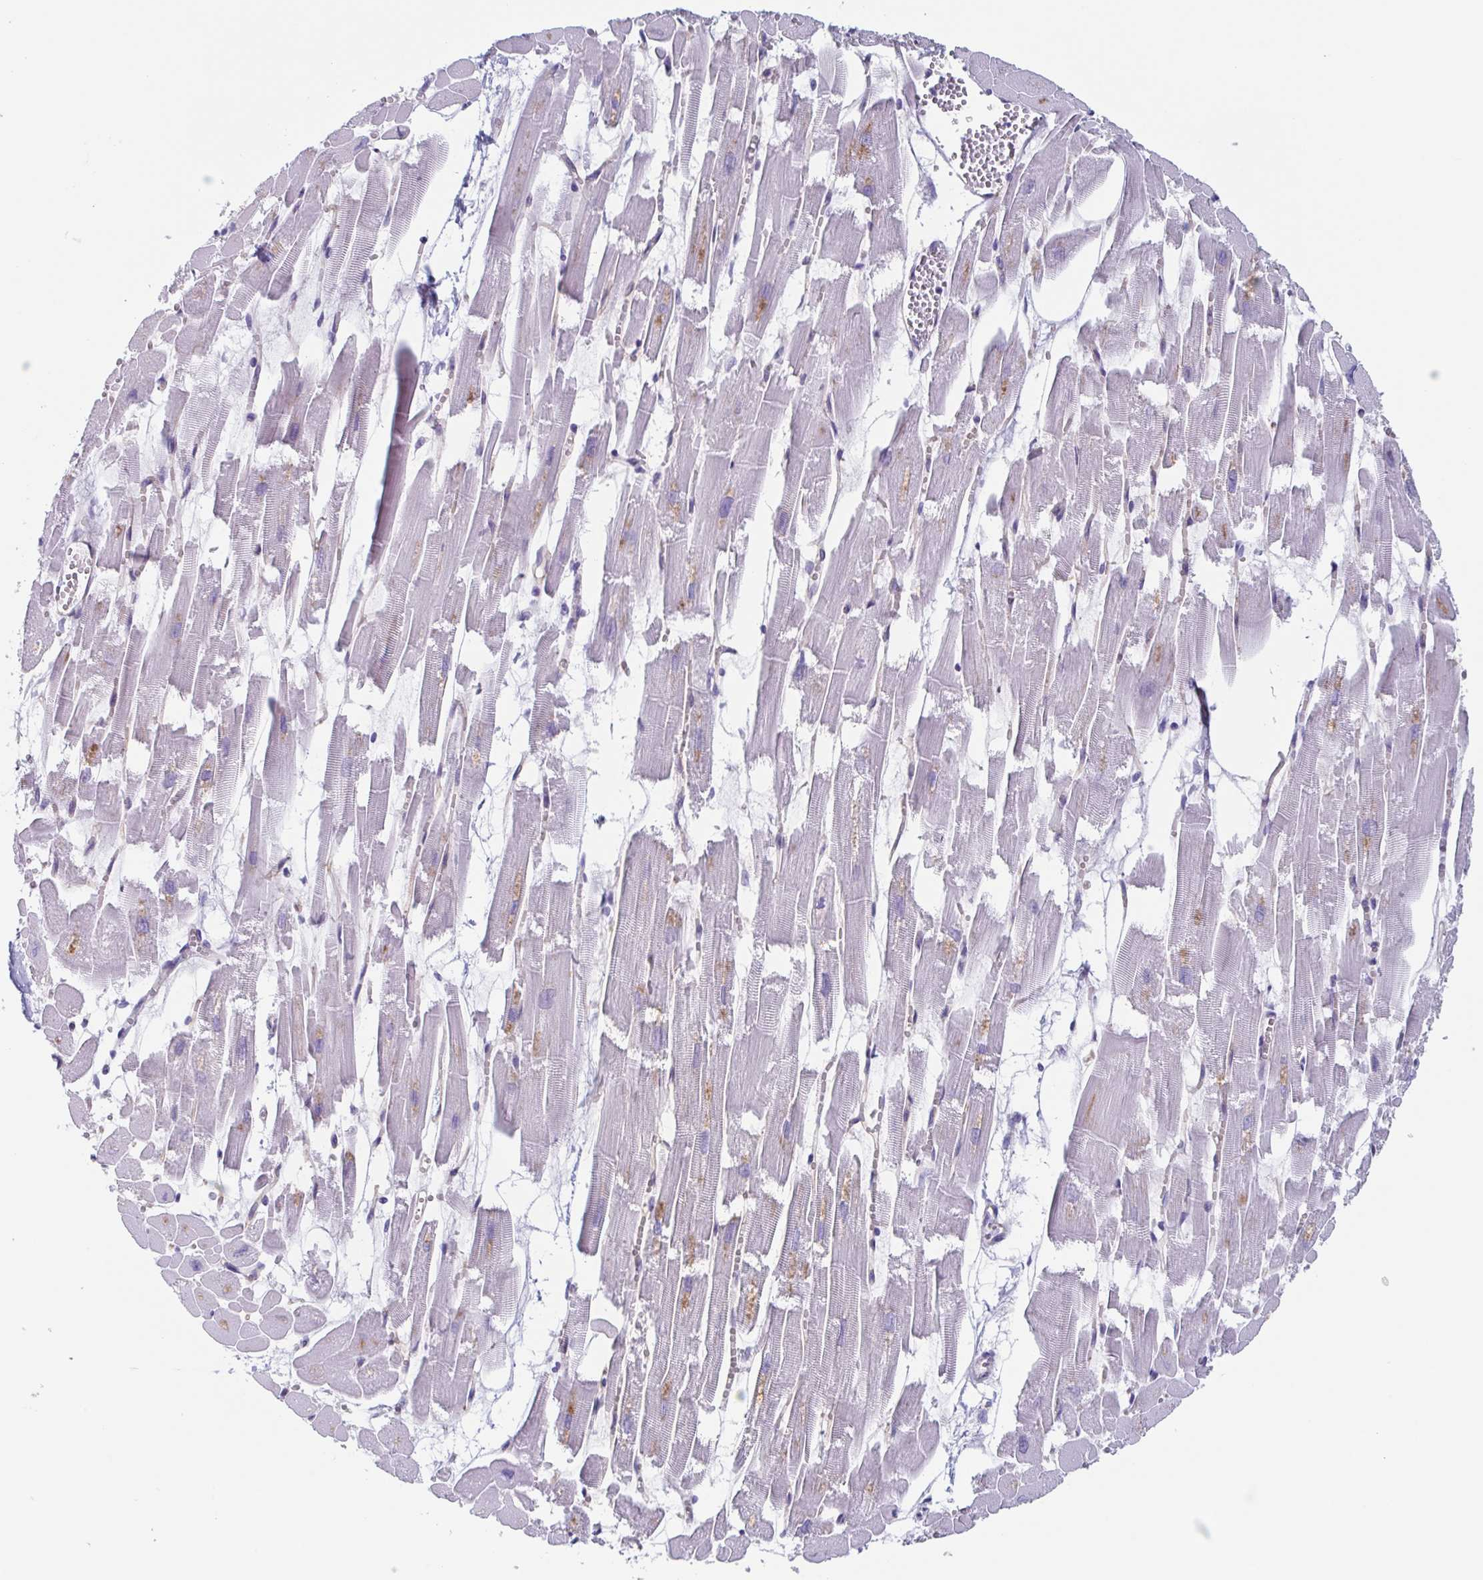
{"staining": {"intensity": "negative", "quantity": "none", "location": "none"}, "tissue": "heart muscle", "cell_type": "Cardiomyocytes", "image_type": "normal", "snomed": [{"axis": "morphology", "description": "Normal tissue, NOS"}, {"axis": "topography", "description": "Heart"}], "caption": "The IHC histopathology image has no significant staining in cardiomyocytes of heart muscle.", "gene": "LYRM2", "patient": {"sex": "female", "age": 52}}